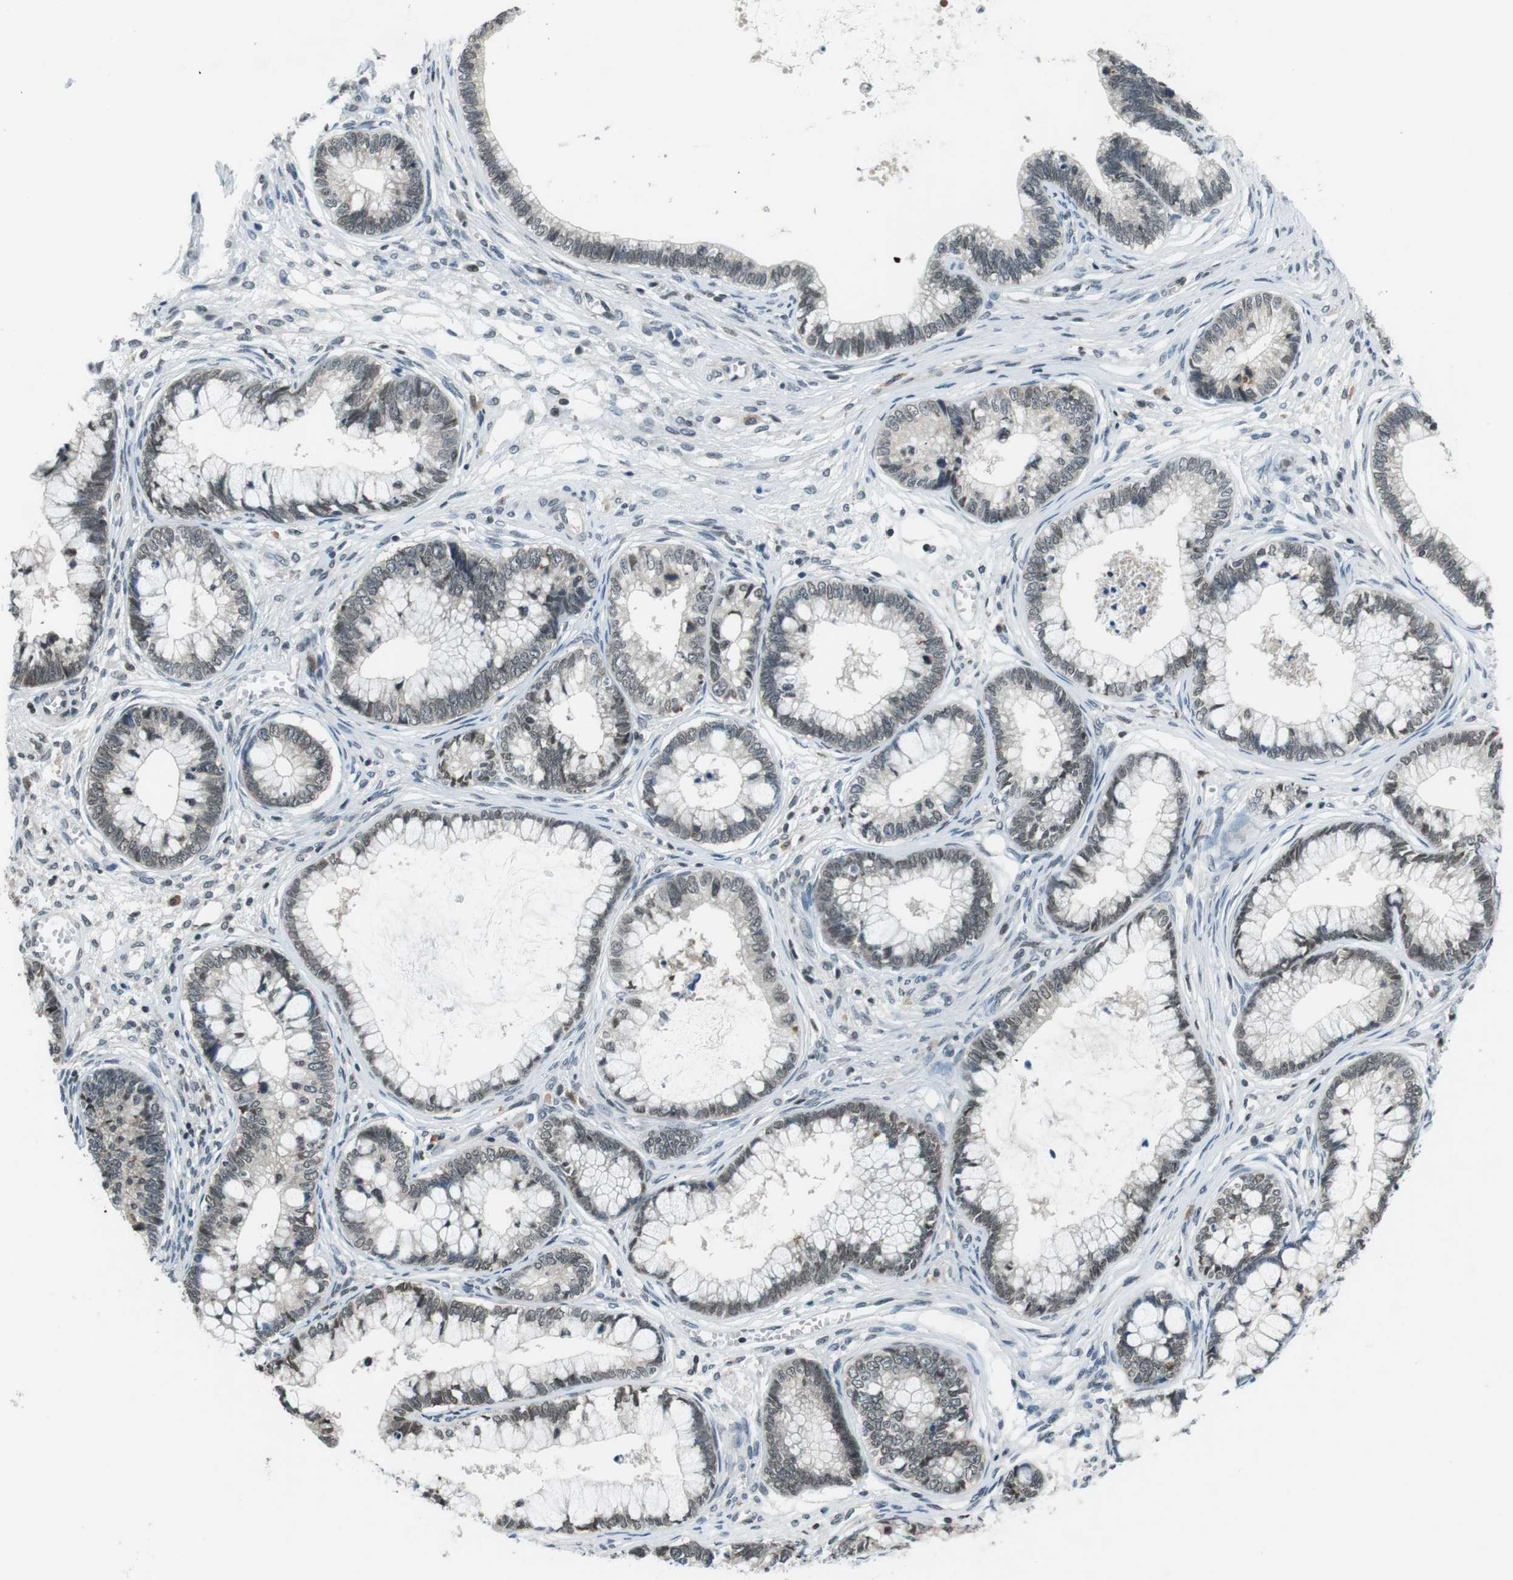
{"staining": {"intensity": "negative", "quantity": "none", "location": "none"}, "tissue": "cervical cancer", "cell_type": "Tumor cells", "image_type": "cancer", "snomed": [{"axis": "morphology", "description": "Adenocarcinoma, NOS"}, {"axis": "topography", "description": "Cervix"}], "caption": "Immunohistochemical staining of cervical adenocarcinoma reveals no significant expression in tumor cells.", "gene": "NEK4", "patient": {"sex": "female", "age": 44}}